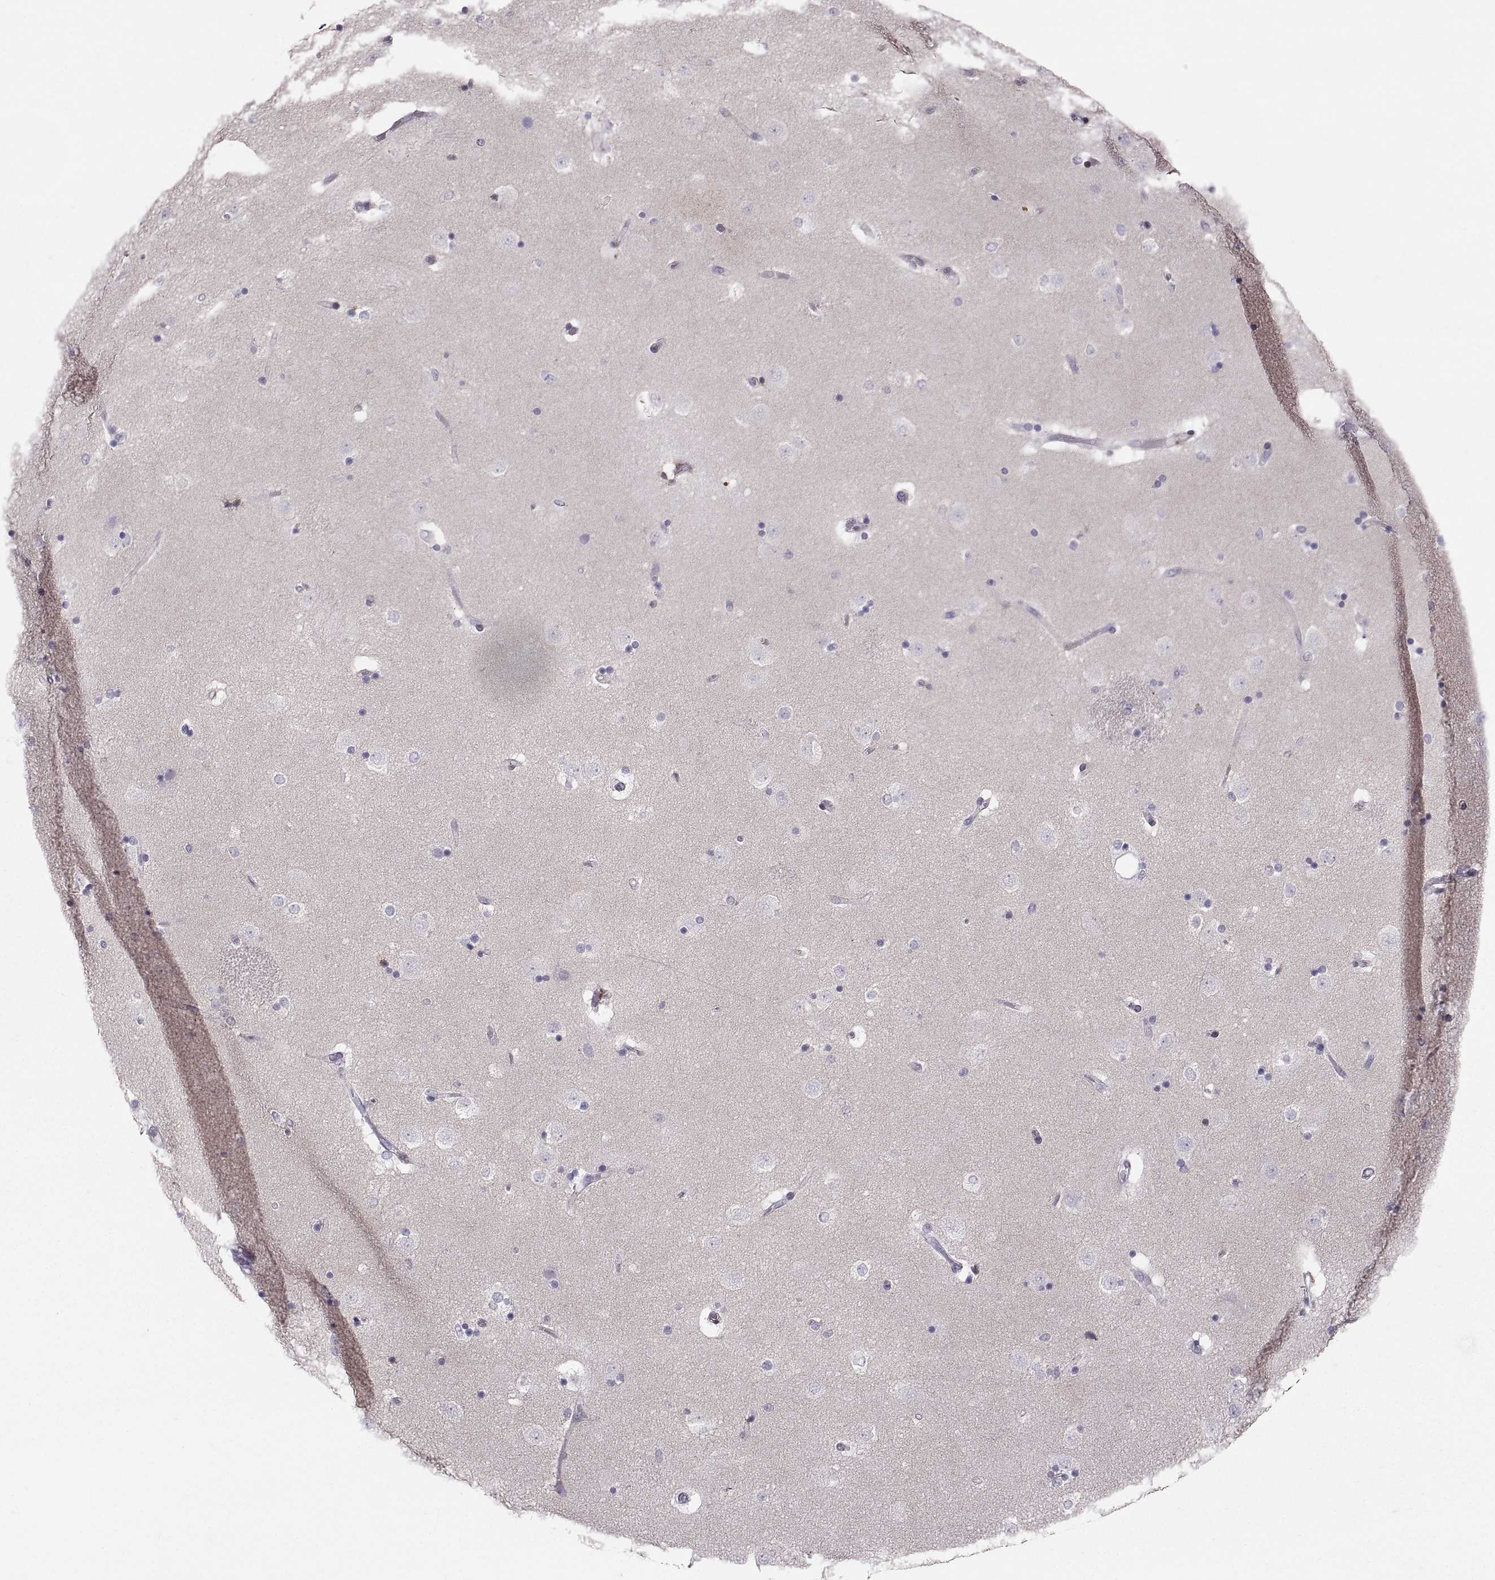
{"staining": {"intensity": "negative", "quantity": "none", "location": "none"}, "tissue": "caudate", "cell_type": "Glial cells", "image_type": "normal", "snomed": [{"axis": "morphology", "description": "Normal tissue, NOS"}, {"axis": "topography", "description": "Lateral ventricle wall"}], "caption": "IHC micrograph of normal caudate: caudate stained with DAB exhibits no significant protein expression in glial cells. (Brightfield microscopy of DAB IHC at high magnification).", "gene": "PTN", "patient": {"sex": "male", "age": 51}}